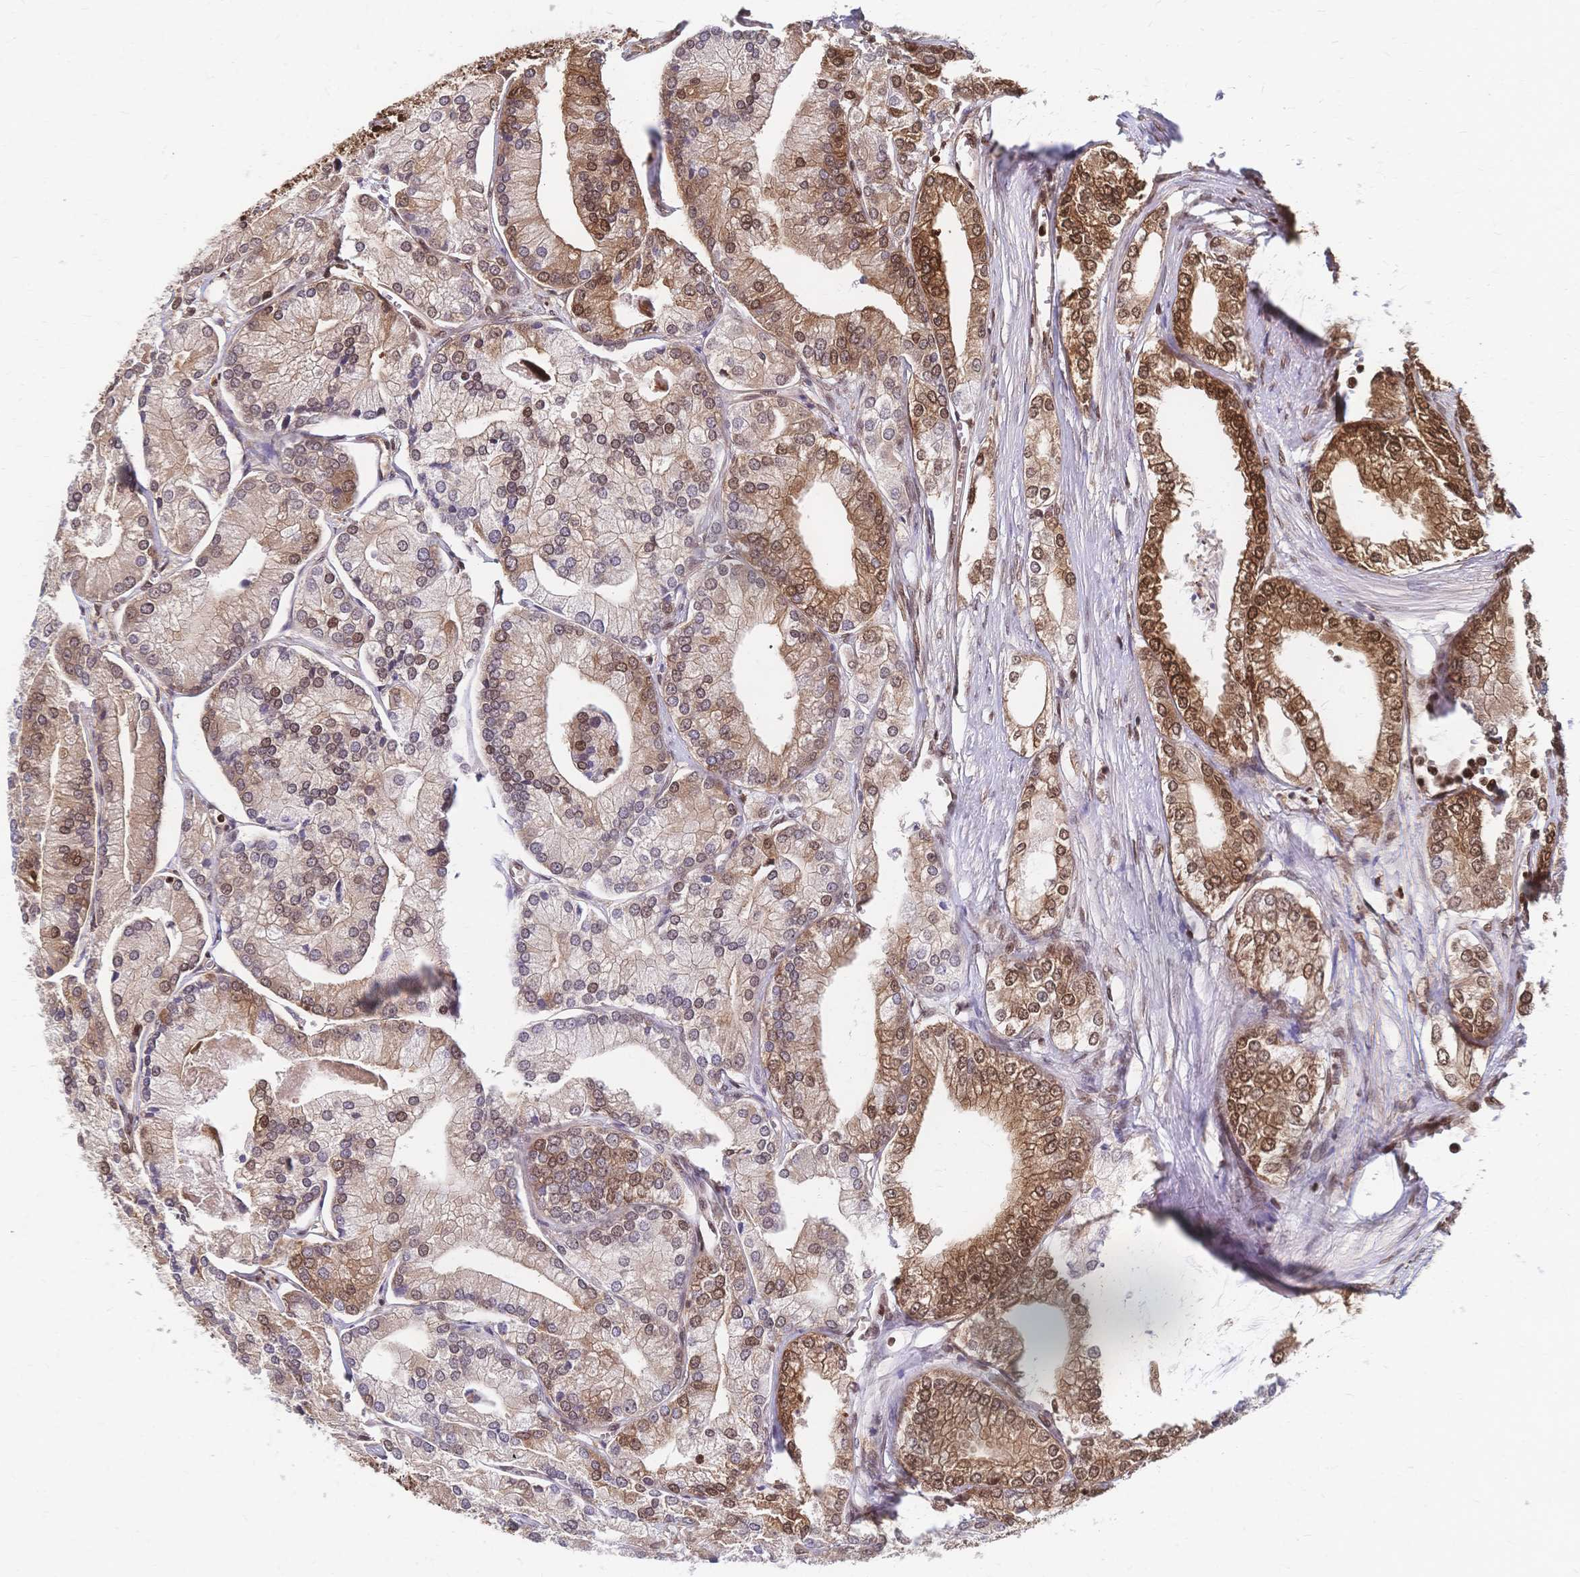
{"staining": {"intensity": "moderate", "quantity": "25%-75%", "location": "cytoplasmic/membranous,nuclear"}, "tissue": "prostate cancer", "cell_type": "Tumor cells", "image_type": "cancer", "snomed": [{"axis": "morphology", "description": "Adenocarcinoma, High grade"}, {"axis": "topography", "description": "Prostate"}], "caption": "The immunohistochemical stain labels moderate cytoplasmic/membranous and nuclear staining in tumor cells of prostate adenocarcinoma (high-grade) tissue. The staining was performed using DAB (3,3'-diaminobenzidine), with brown indicating positive protein expression. Nuclei are stained blue with hematoxylin.", "gene": "HDGF", "patient": {"sex": "male", "age": 61}}